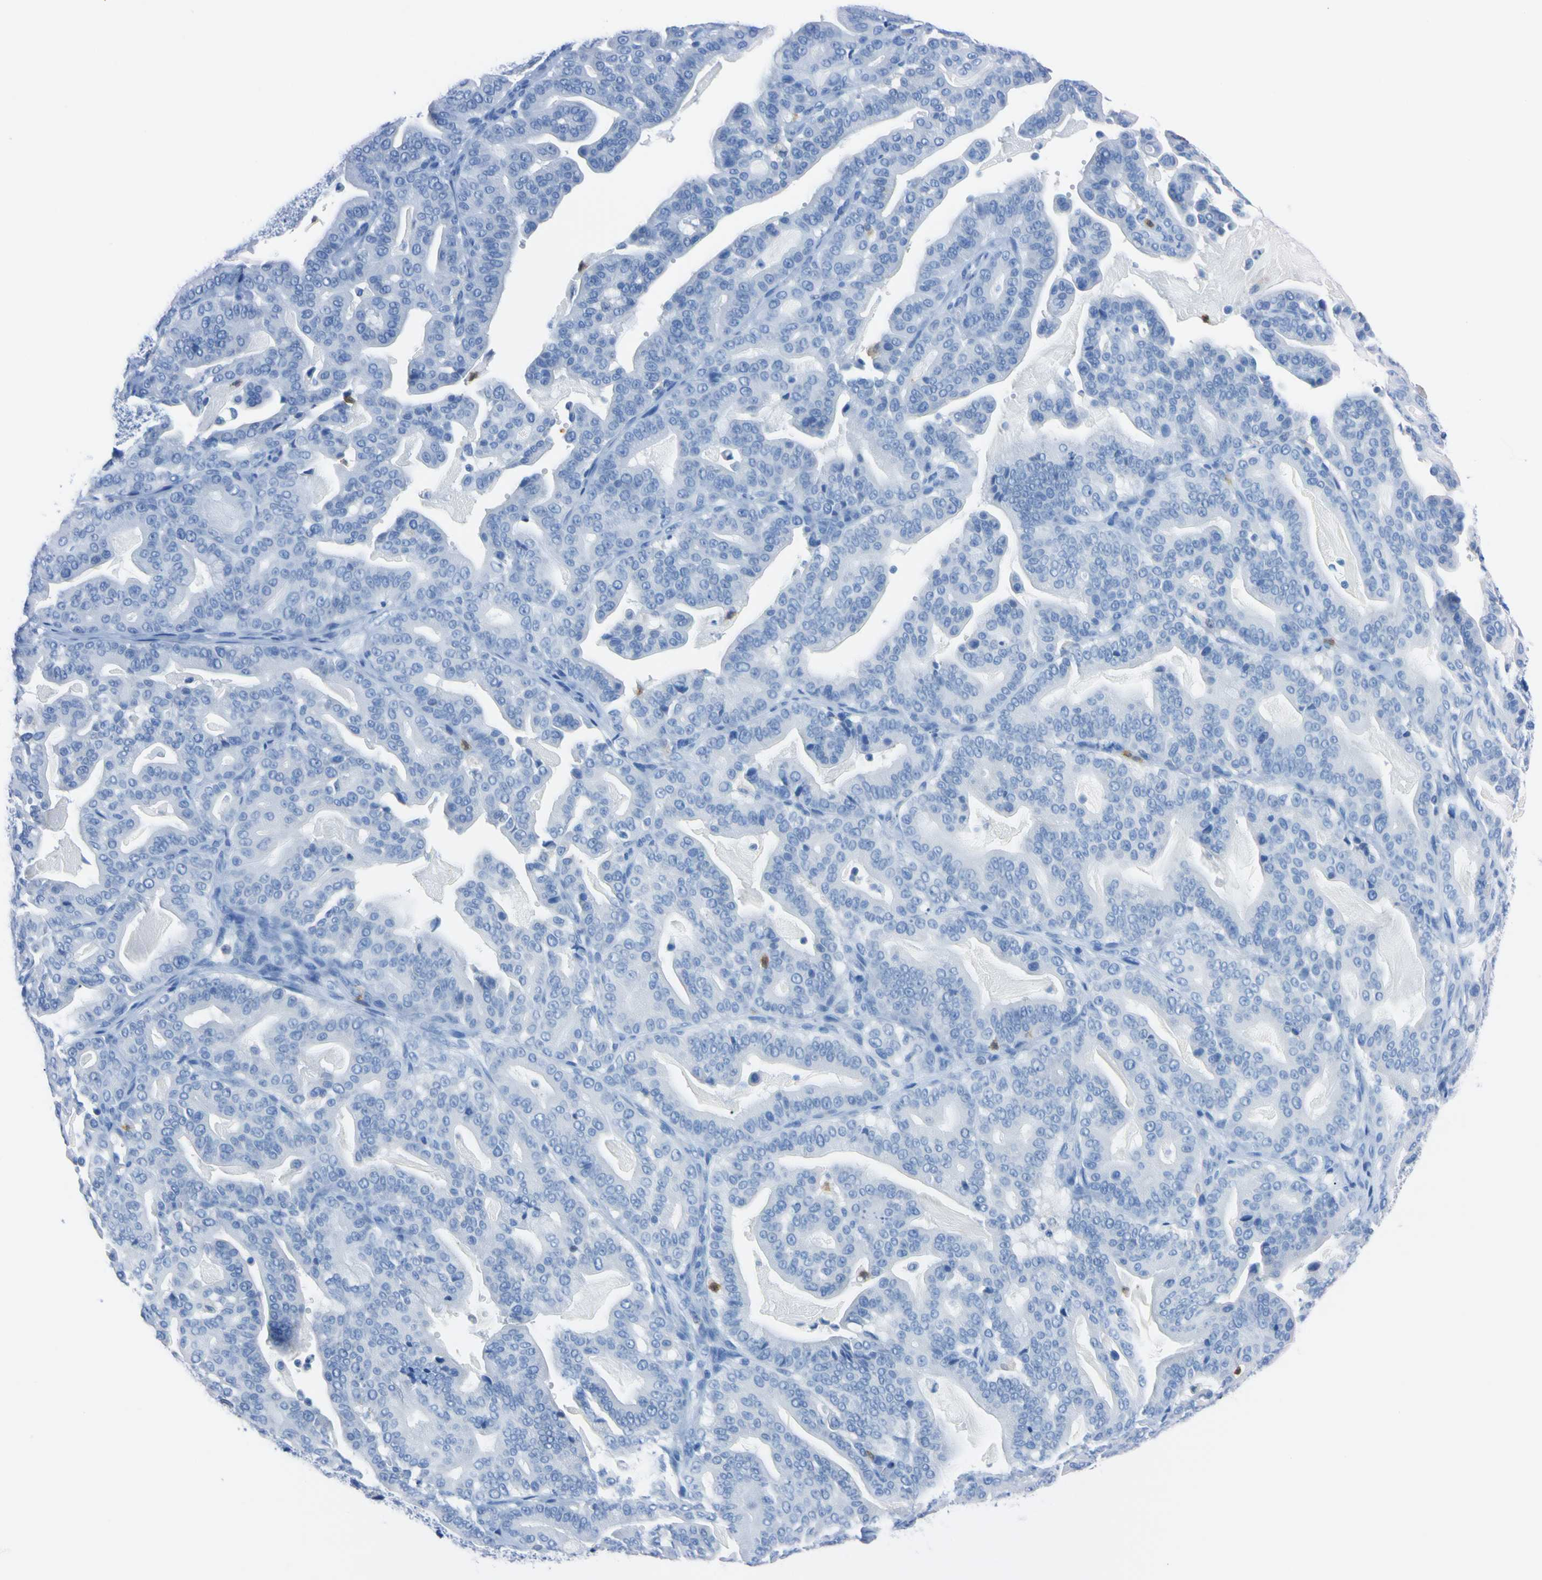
{"staining": {"intensity": "negative", "quantity": "none", "location": "none"}, "tissue": "pancreatic cancer", "cell_type": "Tumor cells", "image_type": "cancer", "snomed": [{"axis": "morphology", "description": "Adenocarcinoma, NOS"}, {"axis": "topography", "description": "Pancreas"}], "caption": "Tumor cells show no significant protein expression in adenocarcinoma (pancreatic).", "gene": "NCF4", "patient": {"sex": "male", "age": 63}}